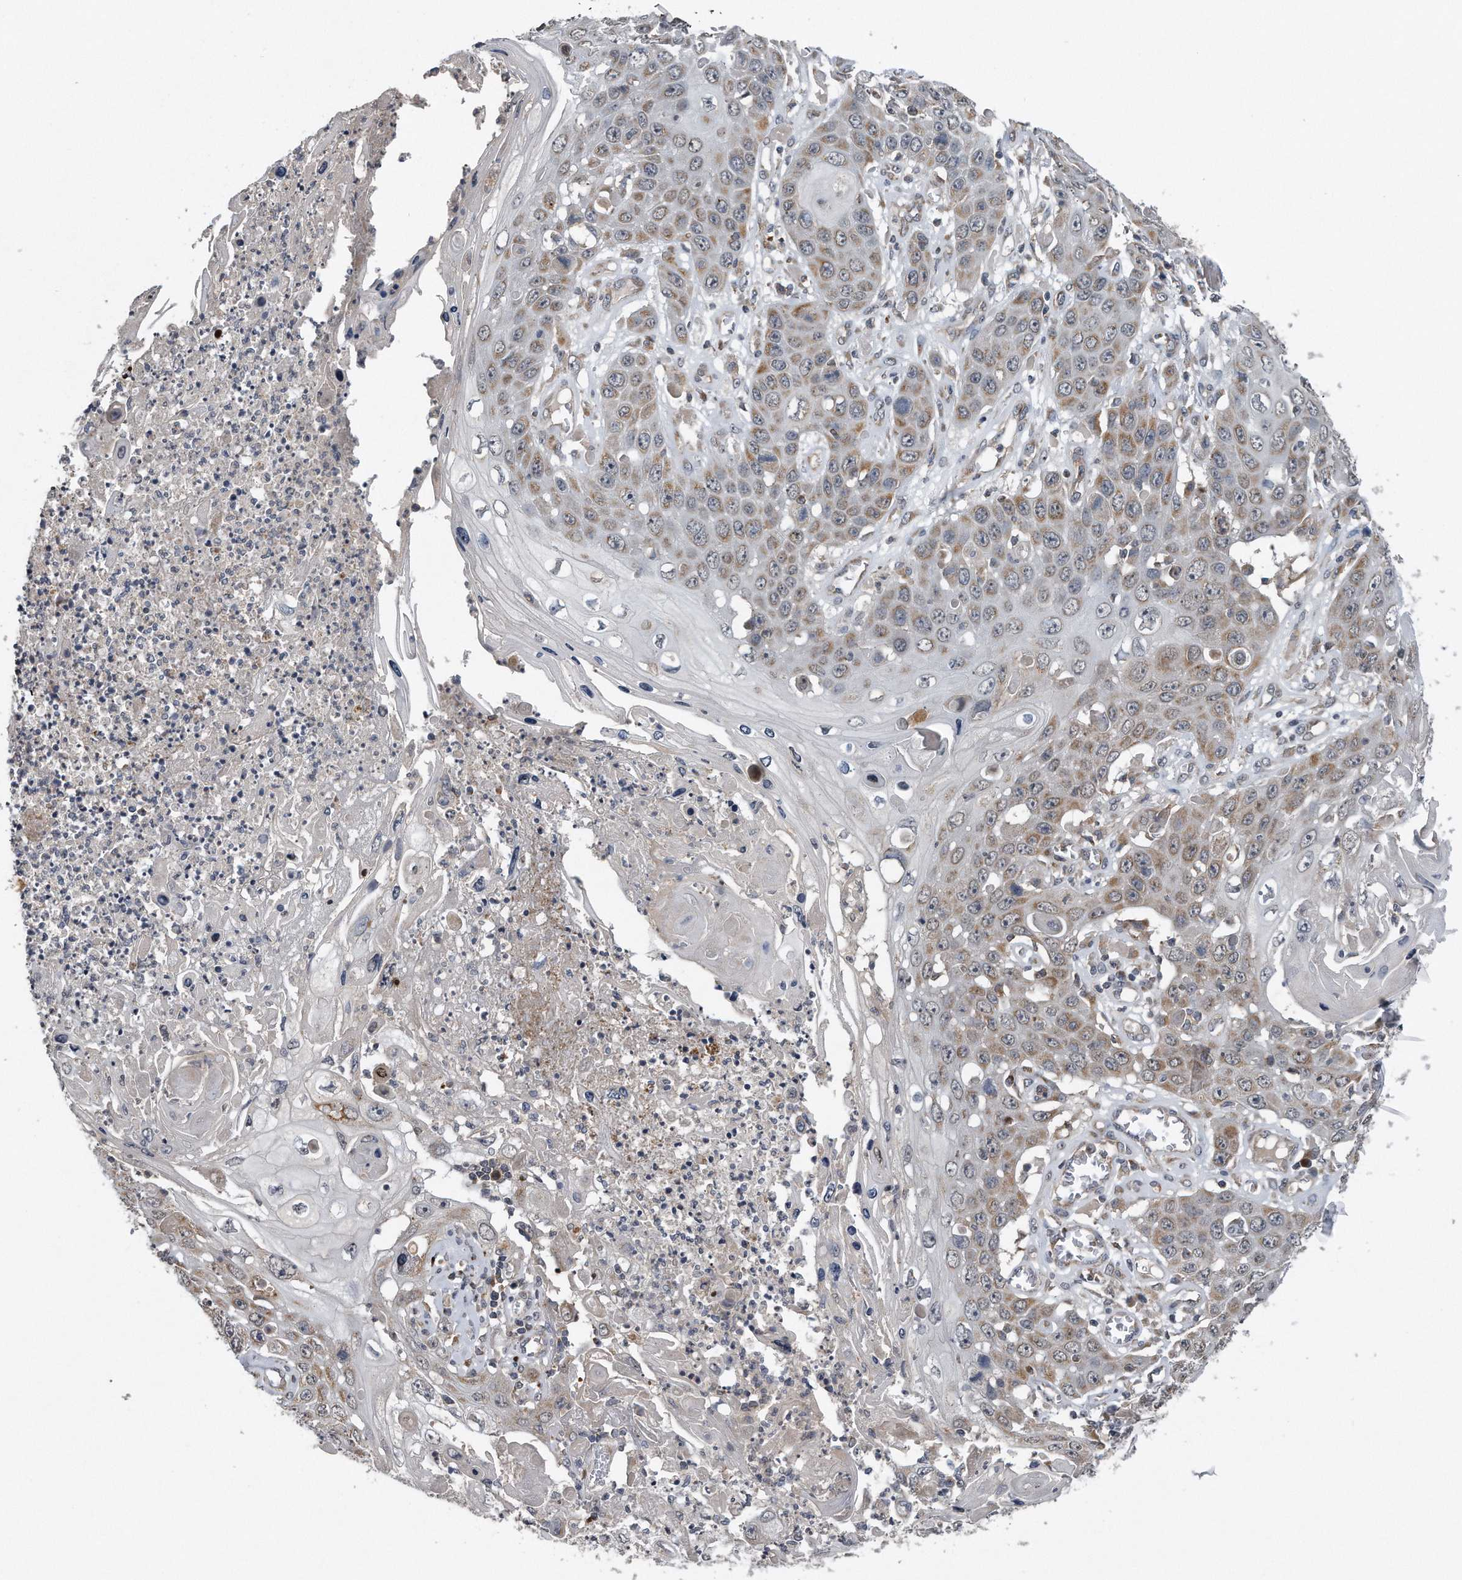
{"staining": {"intensity": "moderate", "quantity": ">75%", "location": "cytoplasmic/membranous"}, "tissue": "skin cancer", "cell_type": "Tumor cells", "image_type": "cancer", "snomed": [{"axis": "morphology", "description": "Squamous cell carcinoma, NOS"}, {"axis": "topography", "description": "Skin"}], "caption": "Tumor cells exhibit medium levels of moderate cytoplasmic/membranous staining in about >75% of cells in skin cancer (squamous cell carcinoma).", "gene": "LYRM4", "patient": {"sex": "male", "age": 55}}